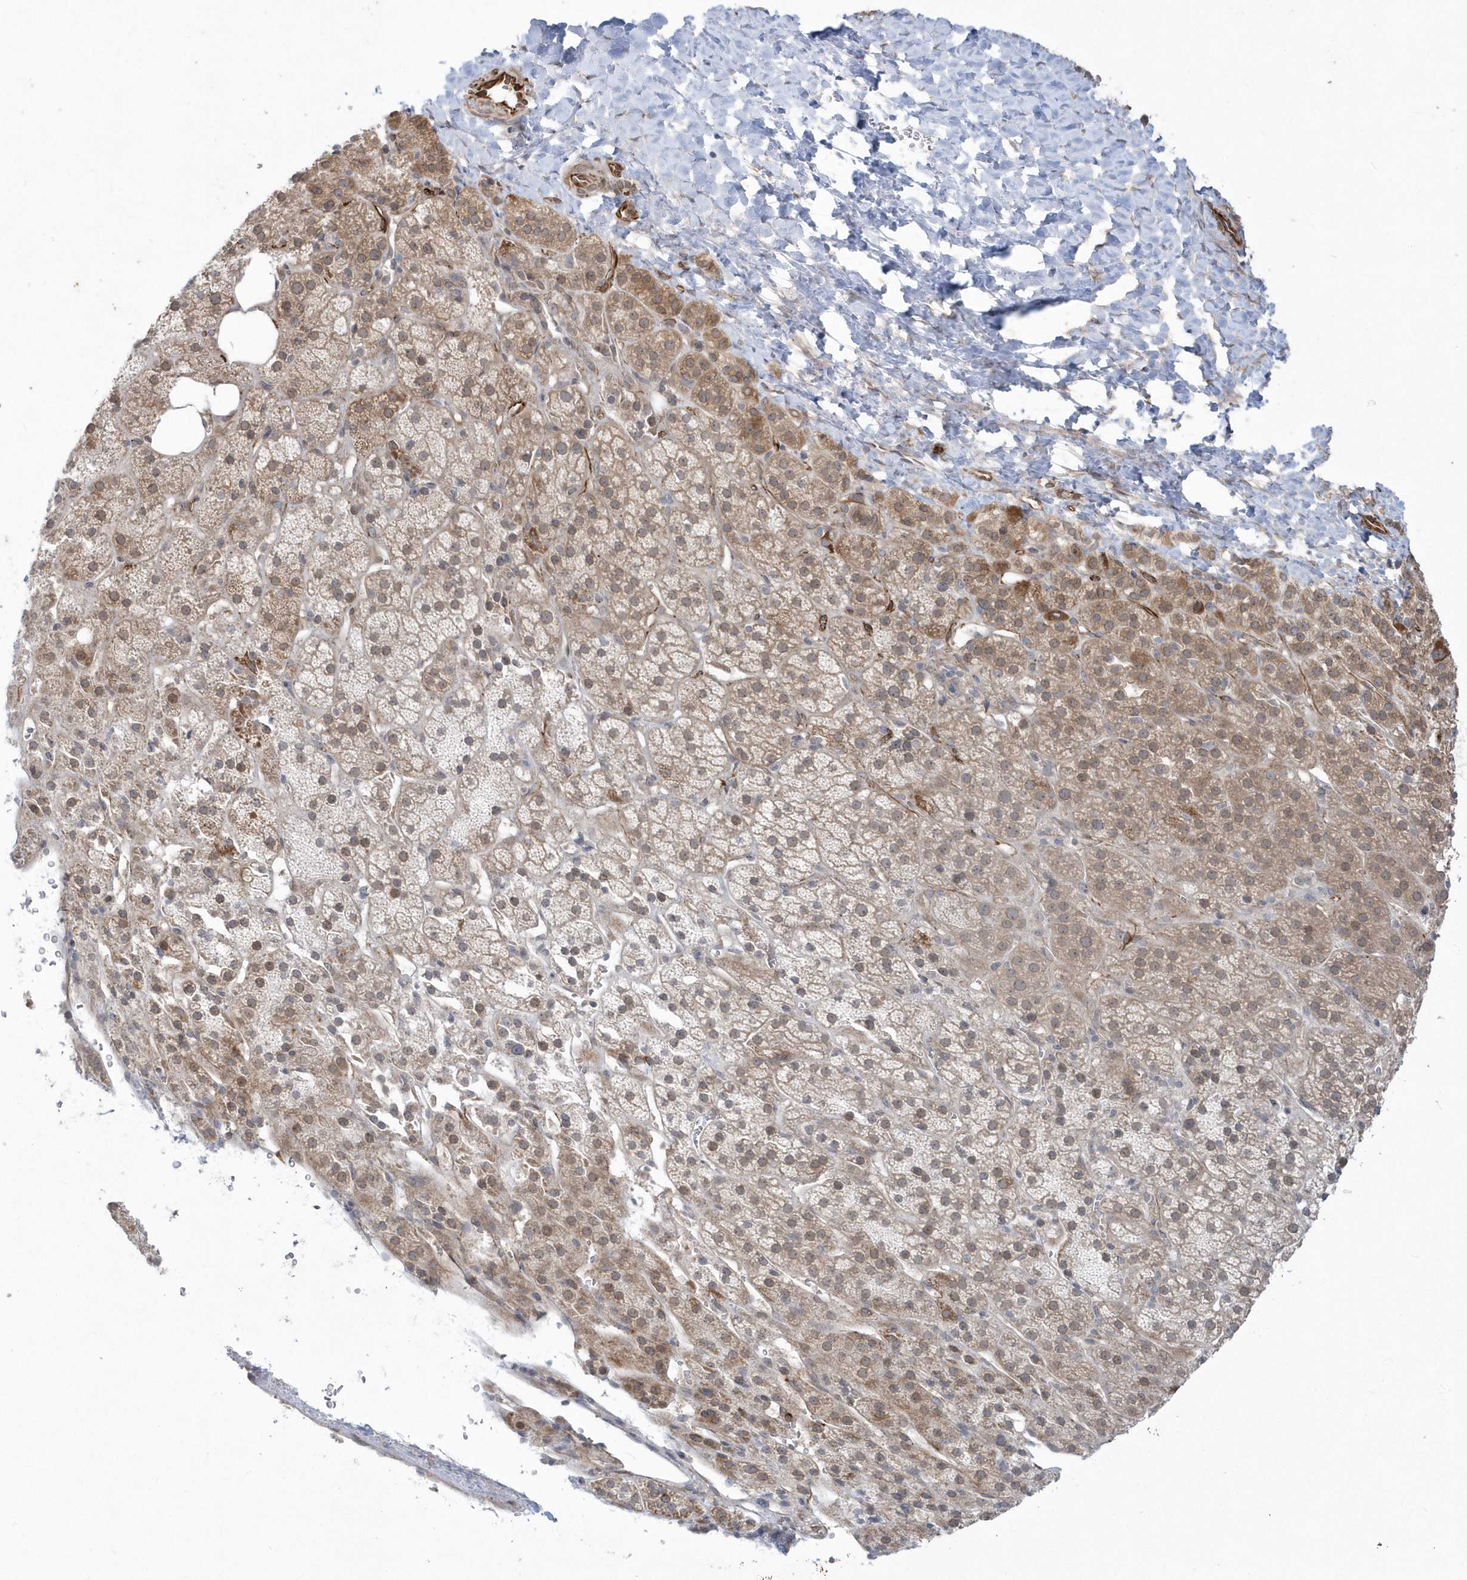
{"staining": {"intensity": "moderate", "quantity": "25%-75%", "location": "cytoplasmic/membranous"}, "tissue": "adrenal gland", "cell_type": "Glandular cells", "image_type": "normal", "snomed": [{"axis": "morphology", "description": "Normal tissue, NOS"}, {"axis": "topography", "description": "Adrenal gland"}], "caption": "Immunohistochemistry (DAB (3,3'-diaminobenzidine)) staining of benign adrenal gland shows moderate cytoplasmic/membranous protein positivity in approximately 25%-75% of glandular cells. (brown staining indicates protein expression, while blue staining denotes nuclei).", "gene": "DHX57", "patient": {"sex": "female", "age": 57}}